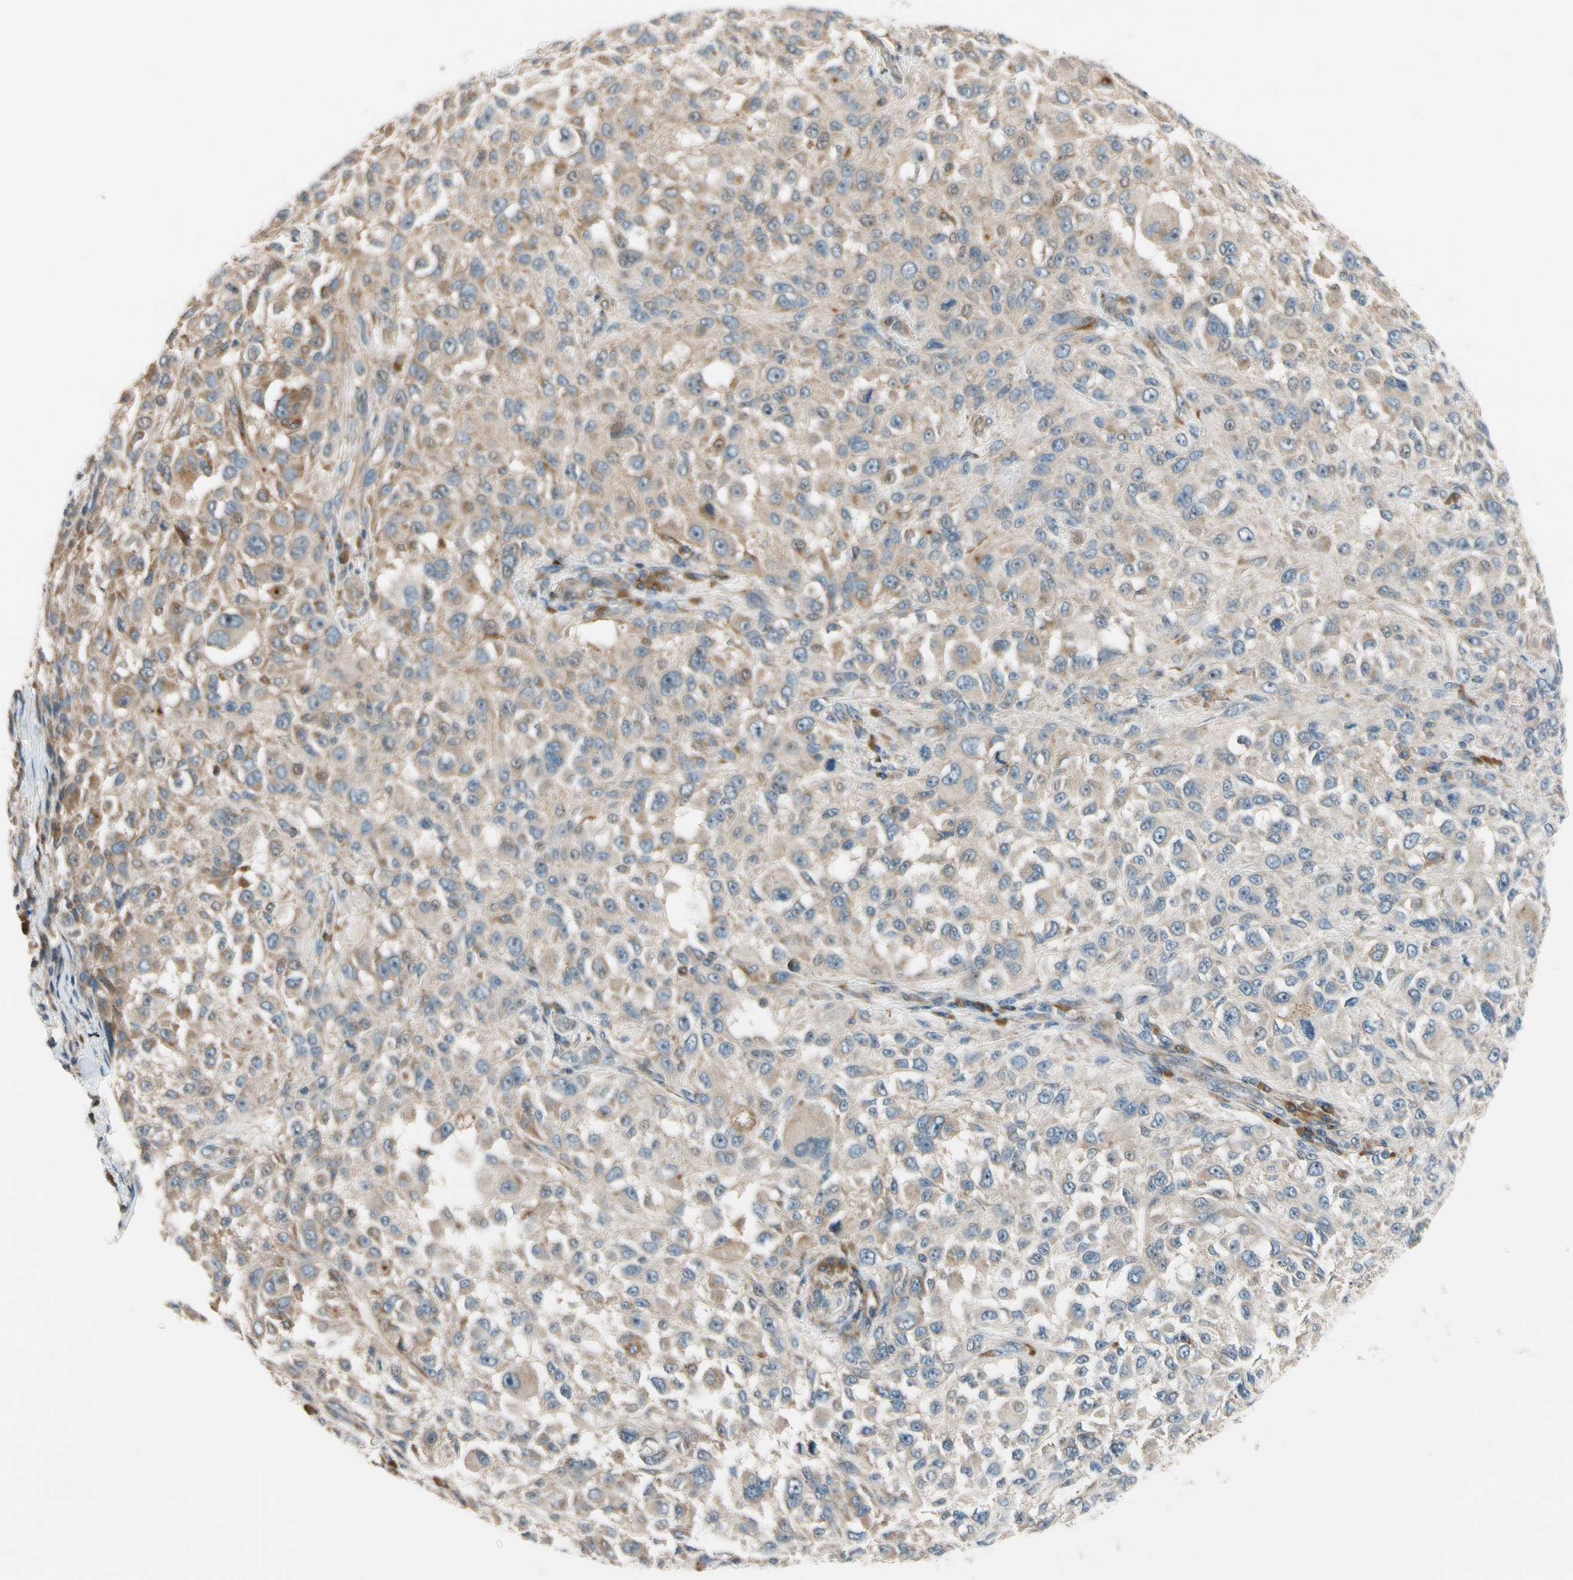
{"staining": {"intensity": "weak", "quantity": "25%-75%", "location": "cytoplasmic/membranous"}, "tissue": "melanoma", "cell_type": "Tumor cells", "image_type": "cancer", "snomed": [{"axis": "morphology", "description": "Necrosis, NOS"}, {"axis": "morphology", "description": "Malignant melanoma, NOS"}, {"axis": "topography", "description": "Skin"}], "caption": "Tumor cells show low levels of weak cytoplasmic/membranous expression in about 25%-75% of cells in melanoma. (DAB (3,3'-diaminobenzidine) IHC, brown staining for protein, blue staining for nuclei).", "gene": "MST1R", "patient": {"sex": "female", "age": 87}}